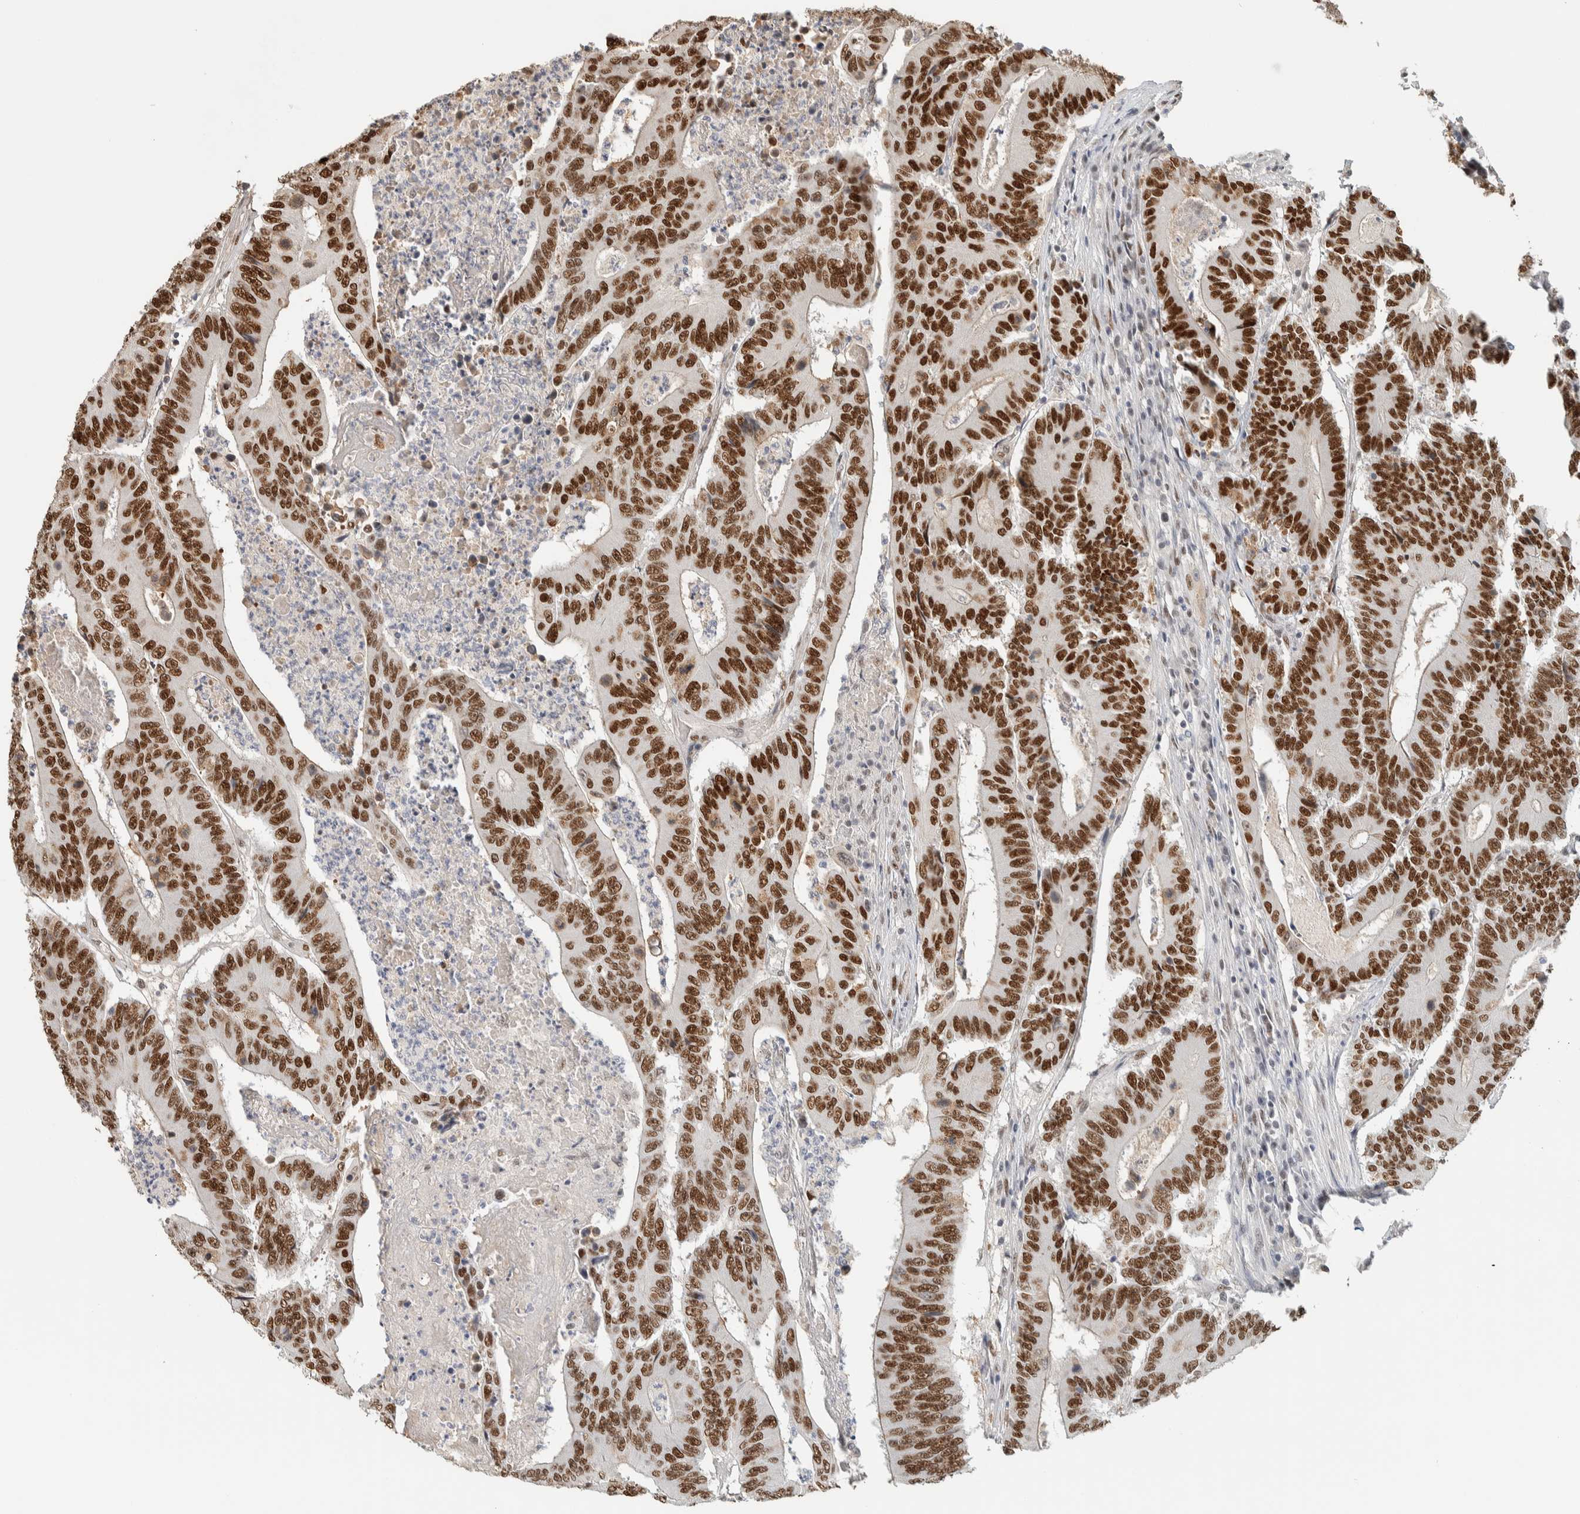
{"staining": {"intensity": "strong", "quantity": ">75%", "location": "nuclear"}, "tissue": "colorectal cancer", "cell_type": "Tumor cells", "image_type": "cancer", "snomed": [{"axis": "morphology", "description": "Adenocarcinoma, NOS"}, {"axis": "topography", "description": "Colon"}], "caption": "DAB immunohistochemical staining of colorectal cancer demonstrates strong nuclear protein expression in approximately >75% of tumor cells.", "gene": "PUS7", "patient": {"sex": "male", "age": 83}}